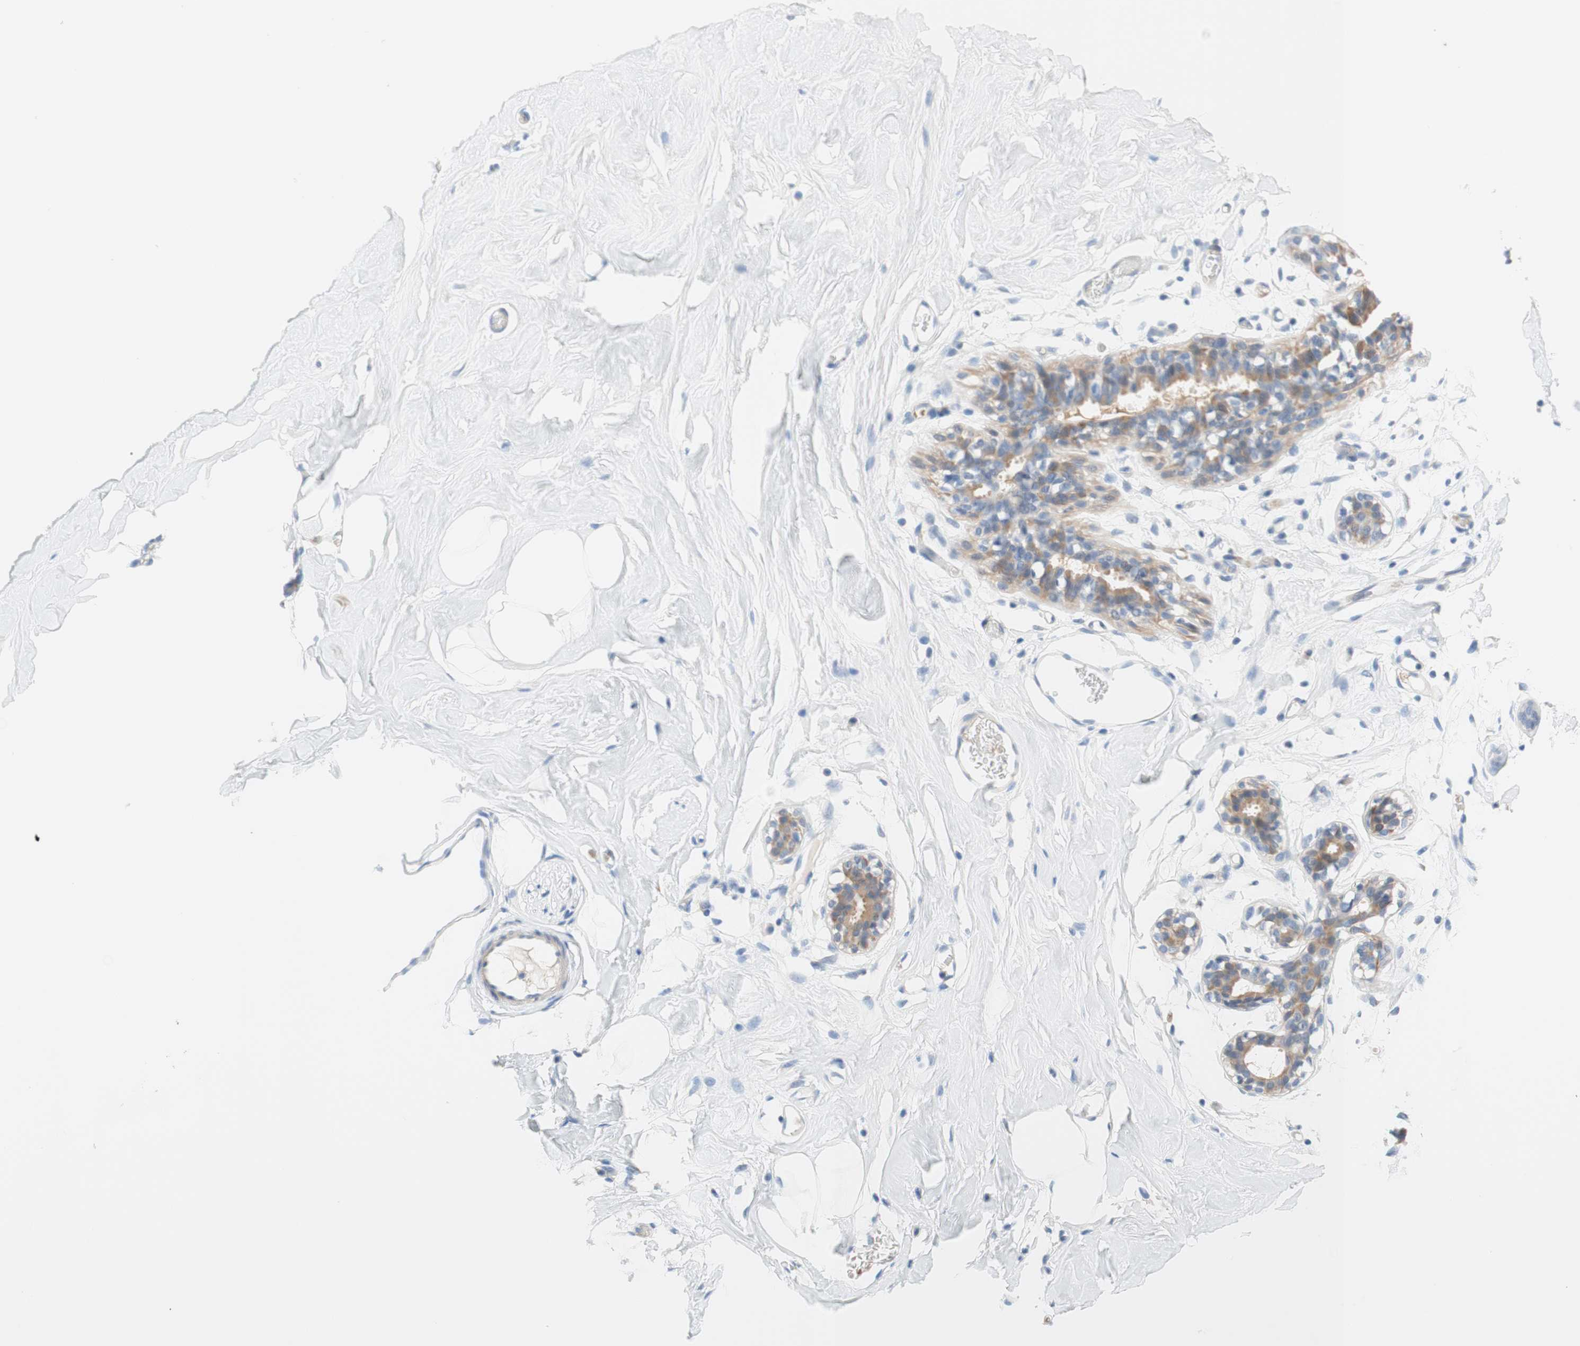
{"staining": {"intensity": "negative", "quantity": "none", "location": "none"}, "tissue": "adipose tissue", "cell_type": "Adipocytes", "image_type": "normal", "snomed": [{"axis": "morphology", "description": "Normal tissue, NOS"}, {"axis": "topography", "description": "Breast"}, {"axis": "topography", "description": "Adipose tissue"}], "caption": "The micrograph displays no staining of adipocytes in benign adipose tissue.", "gene": "ENTREP2", "patient": {"sex": "female", "age": 25}}